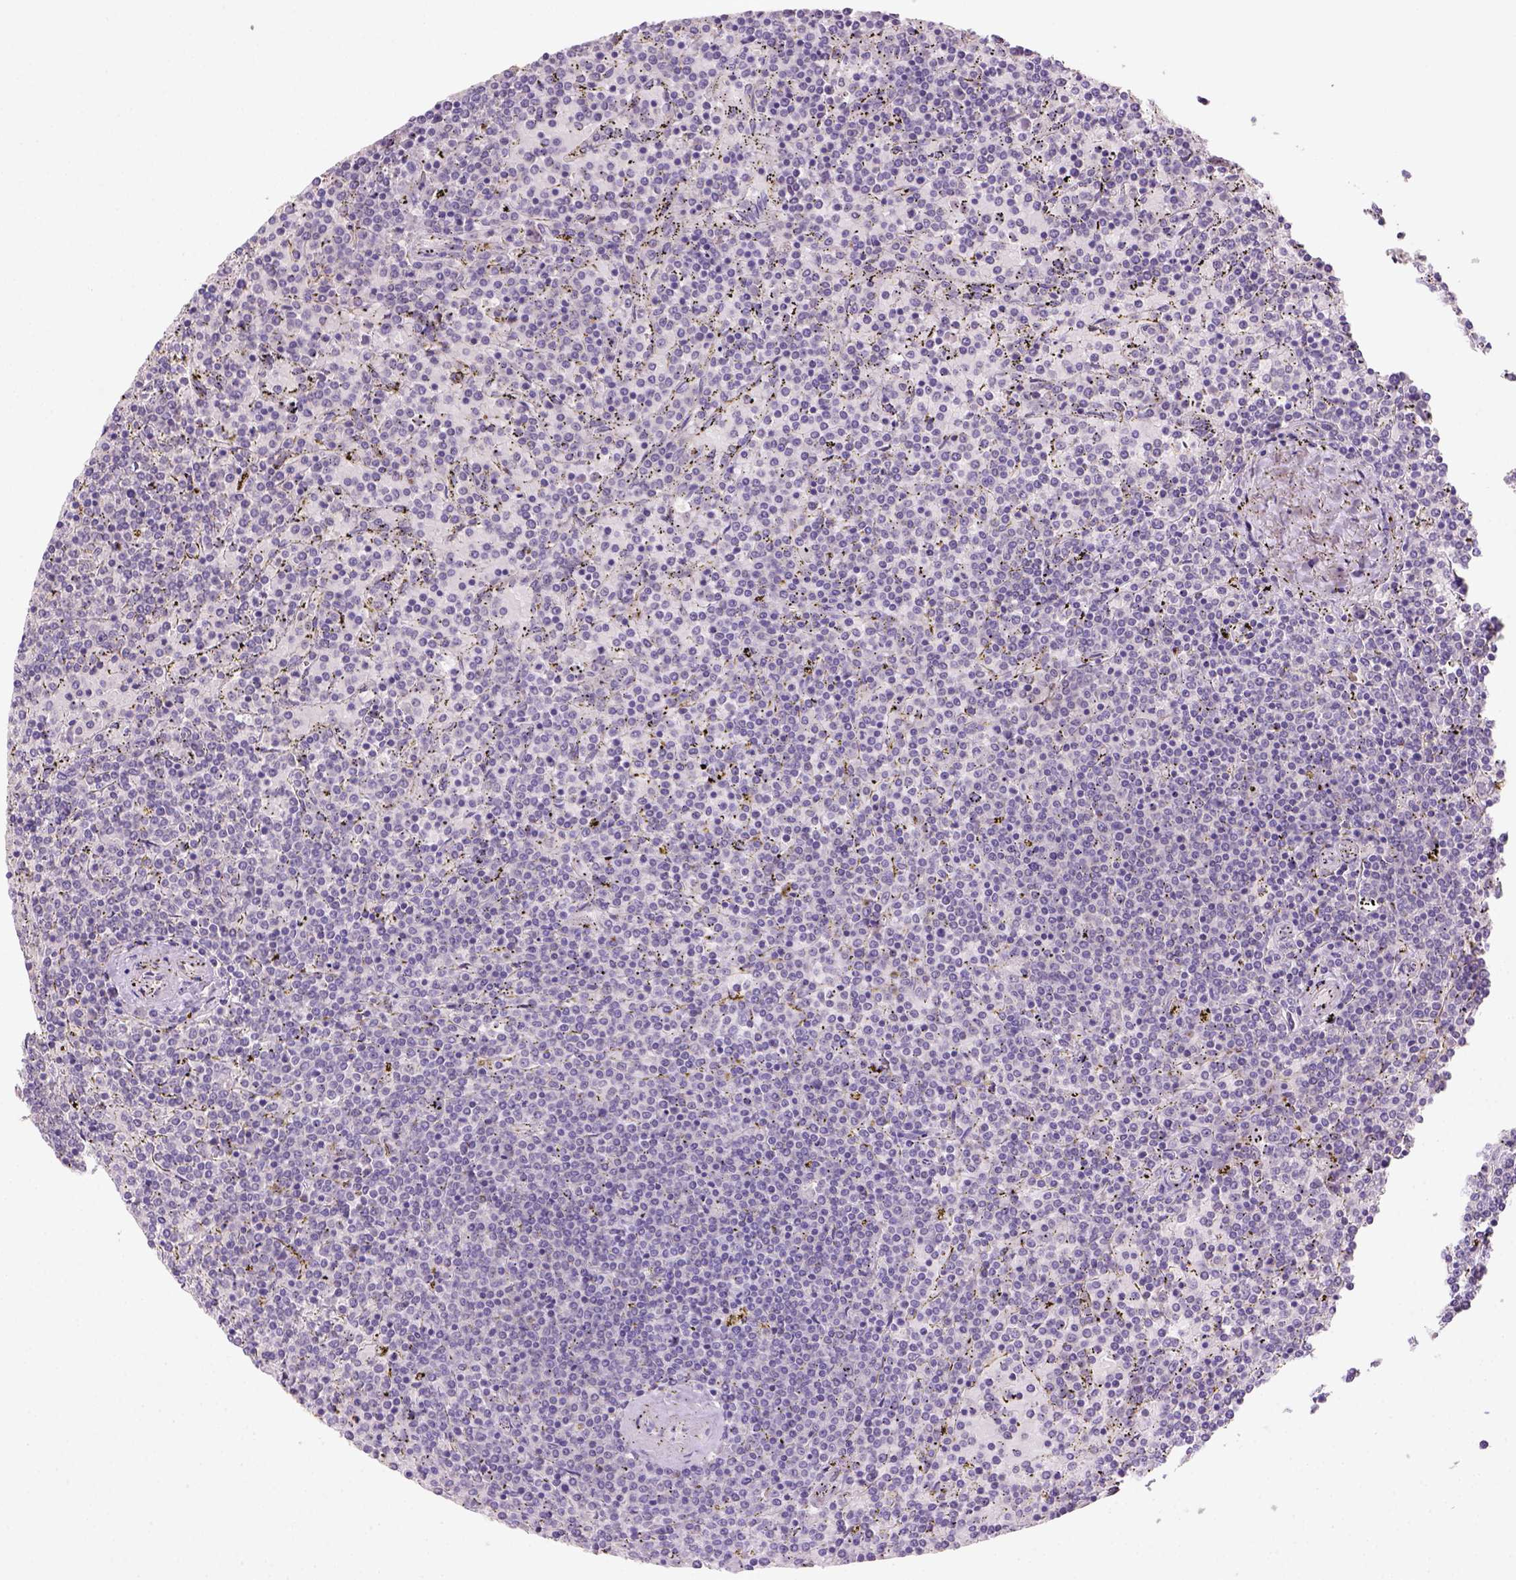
{"staining": {"intensity": "negative", "quantity": "none", "location": "none"}, "tissue": "lymphoma", "cell_type": "Tumor cells", "image_type": "cancer", "snomed": [{"axis": "morphology", "description": "Malignant lymphoma, non-Hodgkin's type, Low grade"}, {"axis": "topography", "description": "Spleen"}], "caption": "Immunohistochemical staining of lymphoma shows no significant expression in tumor cells. (DAB (3,3'-diaminobenzidine) immunohistochemistry (IHC) visualized using brightfield microscopy, high magnification).", "gene": "NLGN2", "patient": {"sex": "female", "age": 77}}